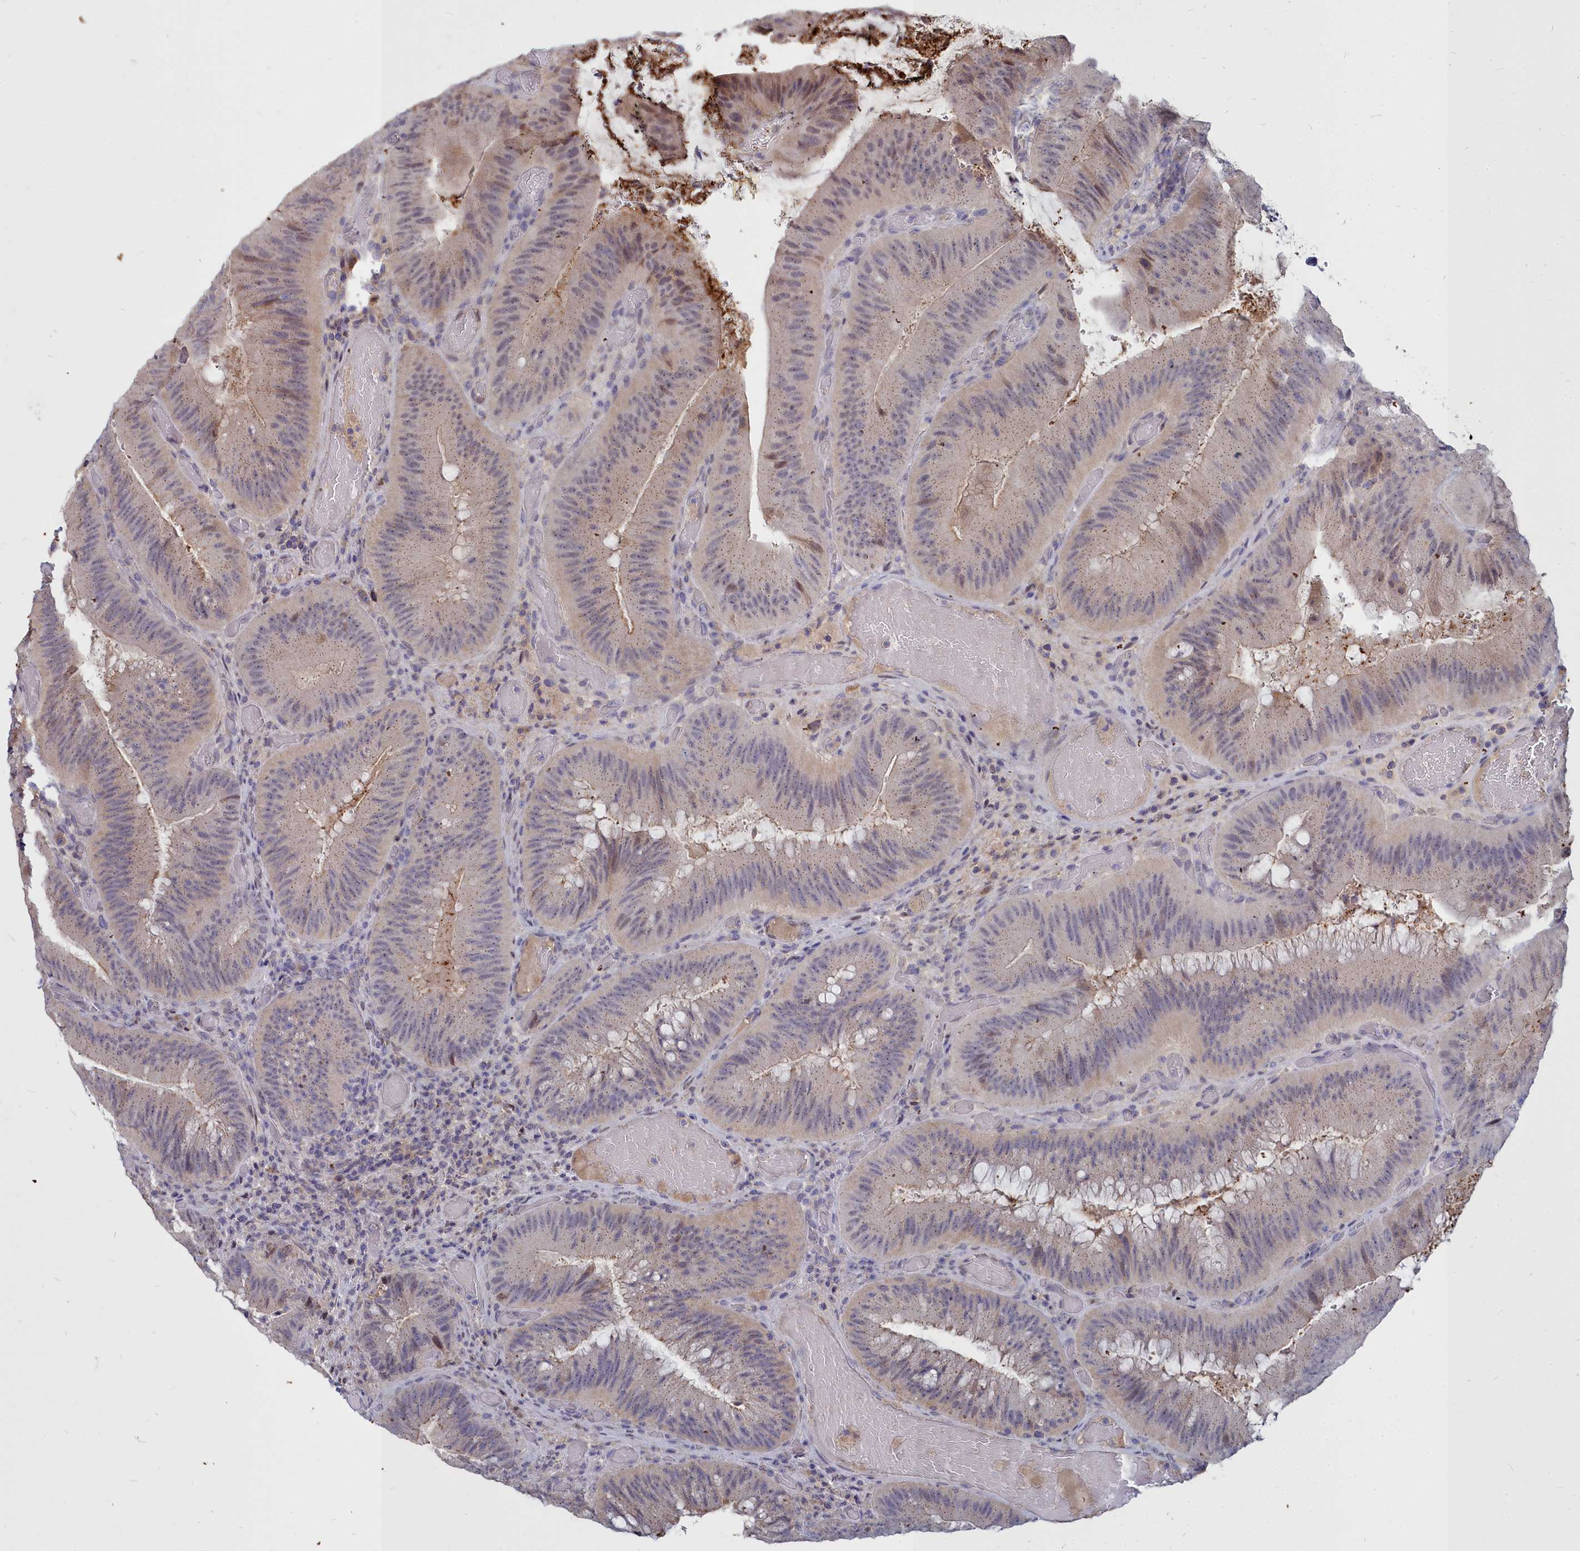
{"staining": {"intensity": "moderate", "quantity": "<25%", "location": "nuclear"}, "tissue": "colorectal cancer", "cell_type": "Tumor cells", "image_type": "cancer", "snomed": [{"axis": "morphology", "description": "Adenocarcinoma, NOS"}, {"axis": "topography", "description": "Colon"}], "caption": "Immunohistochemistry (IHC) of adenocarcinoma (colorectal) shows low levels of moderate nuclear positivity in about <25% of tumor cells. Immunohistochemistry stains the protein in brown and the nuclei are stained blue.", "gene": "NOXA1", "patient": {"sex": "female", "age": 43}}